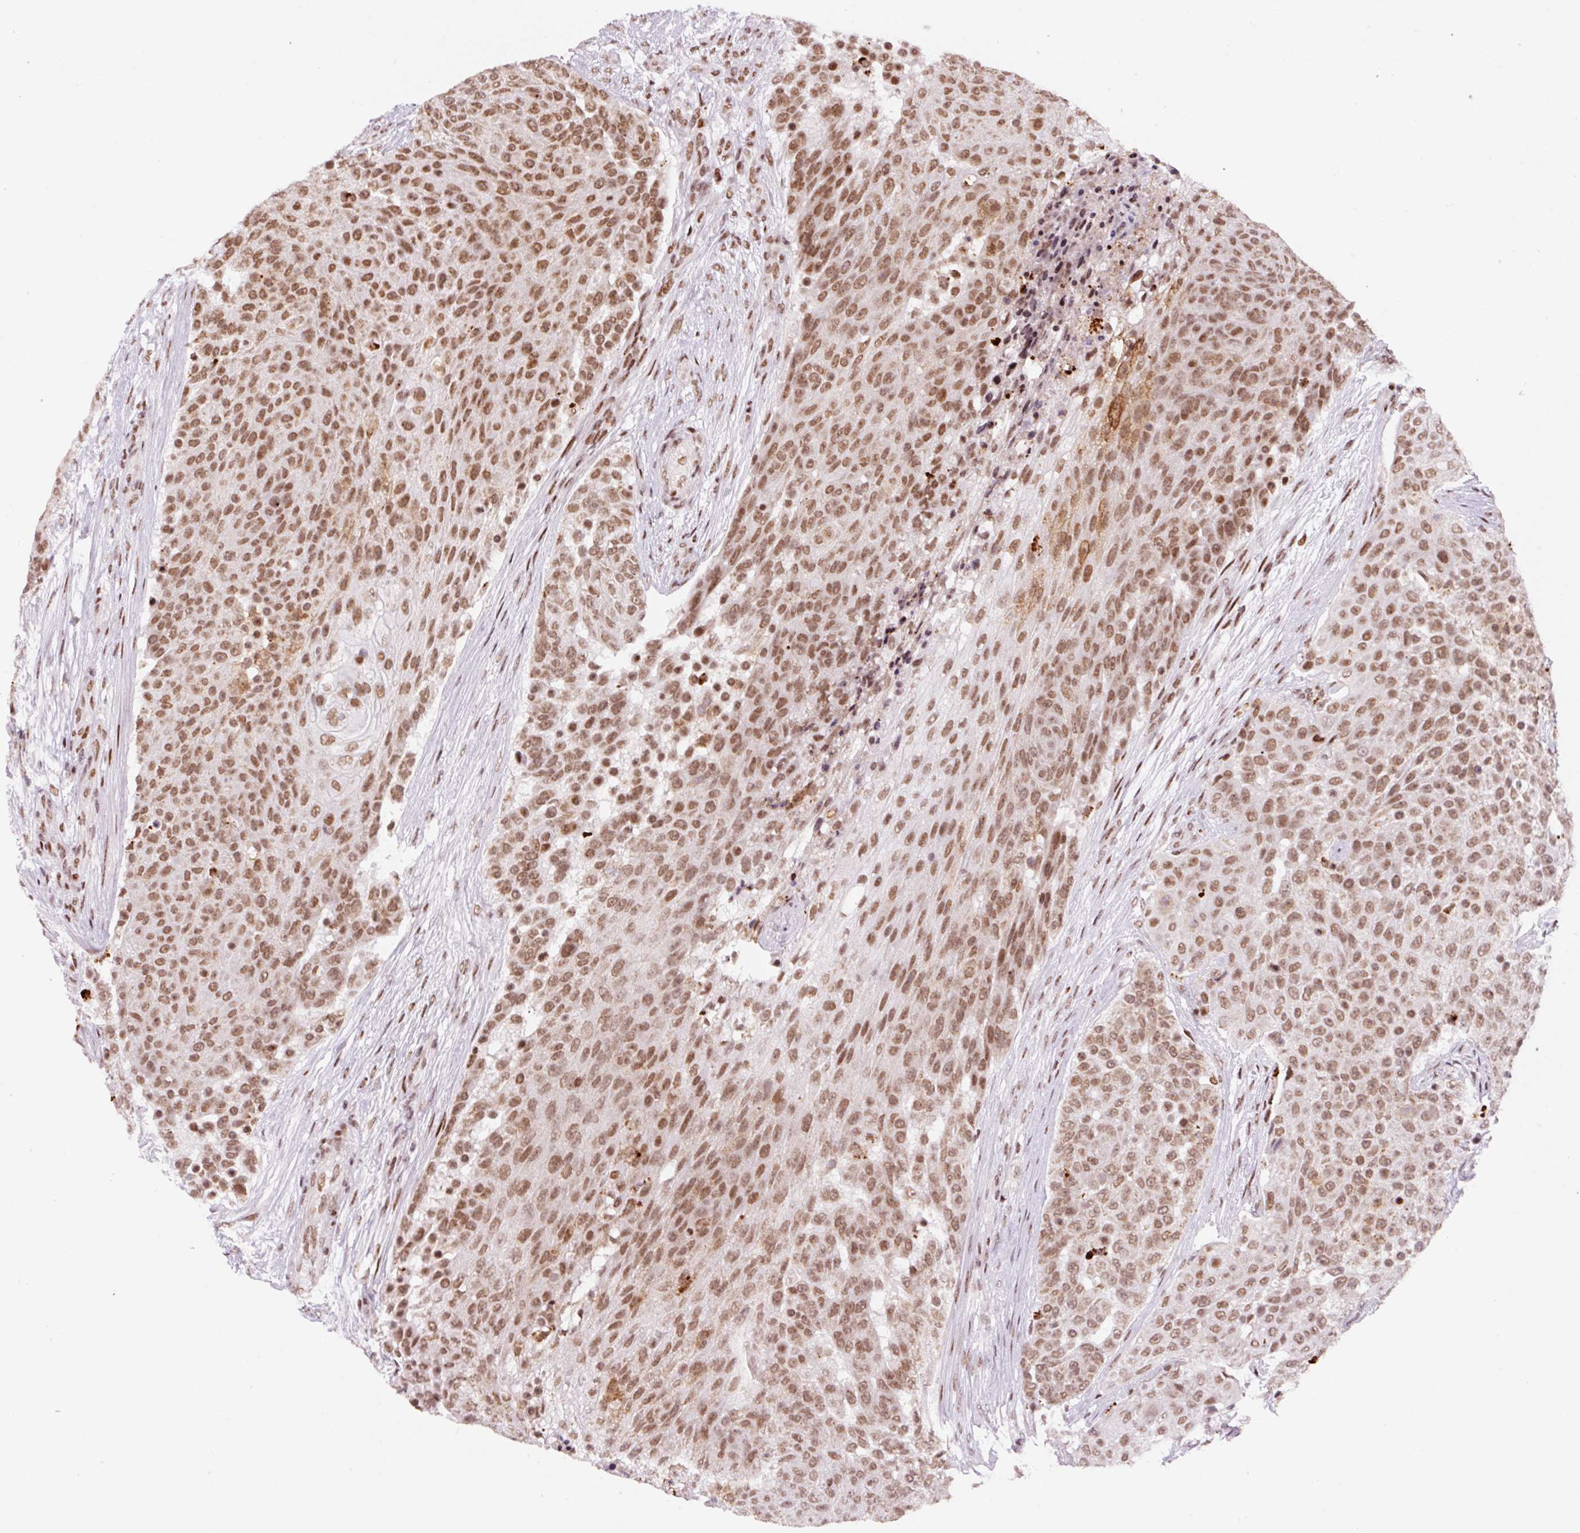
{"staining": {"intensity": "moderate", "quantity": ">75%", "location": "nuclear"}, "tissue": "urothelial cancer", "cell_type": "Tumor cells", "image_type": "cancer", "snomed": [{"axis": "morphology", "description": "Urothelial carcinoma, High grade"}, {"axis": "topography", "description": "Urinary bladder"}], "caption": "Immunohistochemistry (IHC) (DAB (3,3'-diaminobenzidine)) staining of urothelial cancer shows moderate nuclear protein expression in approximately >75% of tumor cells.", "gene": "CCNL2", "patient": {"sex": "female", "age": 63}}